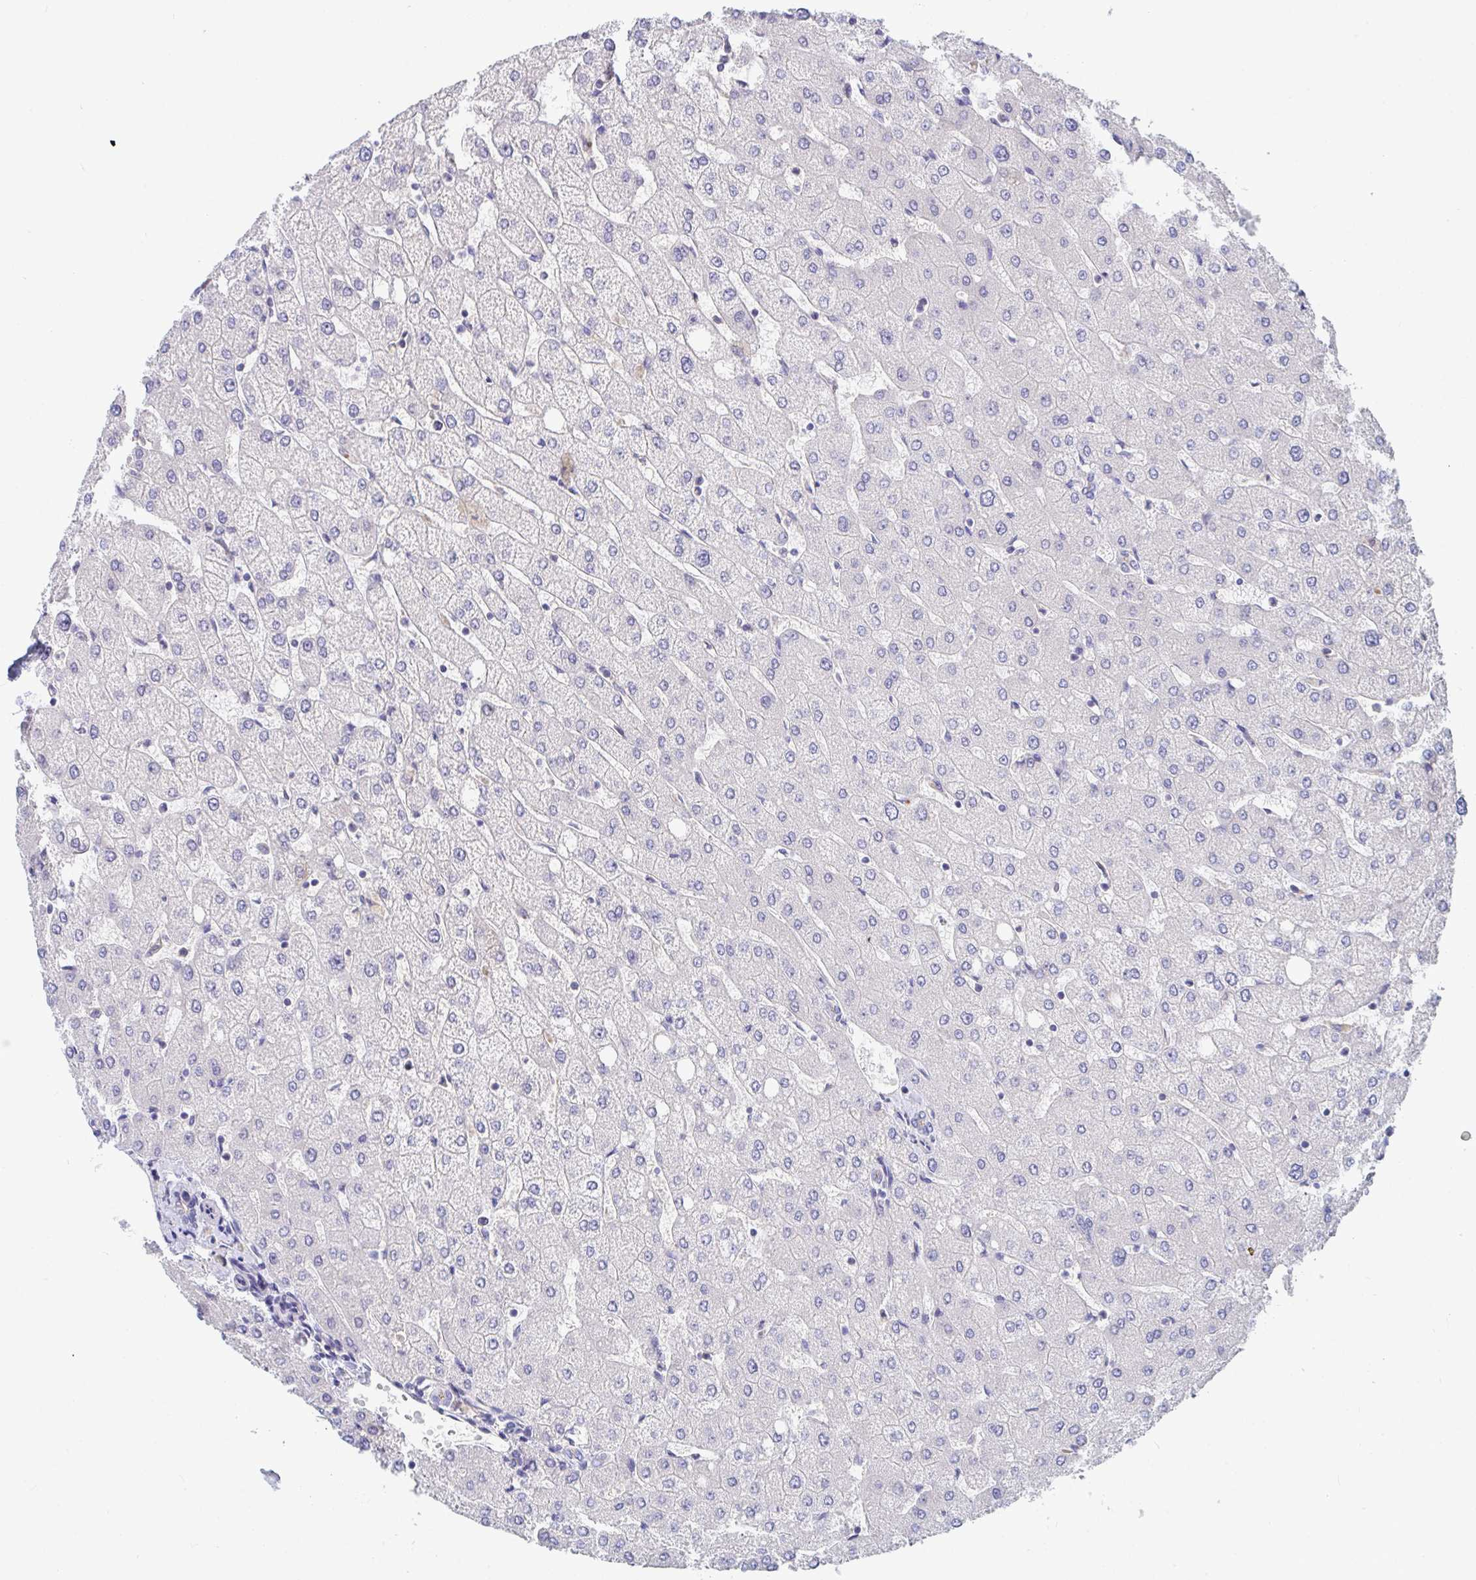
{"staining": {"intensity": "negative", "quantity": "none", "location": "none"}, "tissue": "liver", "cell_type": "Cholangiocytes", "image_type": "normal", "snomed": [{"axis": "morphology", "description": "Normal tissue, NOS"}, {"axis": "topography", "description": "Liver"}], "caption": "The immunohistochemistry image has no significant expression in cholangiocytes of liver. (Stains: DAB (3,3'-diaminobenzidine) immunohistochemistry with hematoxylin counter stain, Microscopy: brightfield microscopy at high magnification).", "gene": "P2RX3", "patient": {"sex": "female", "age": 54}}